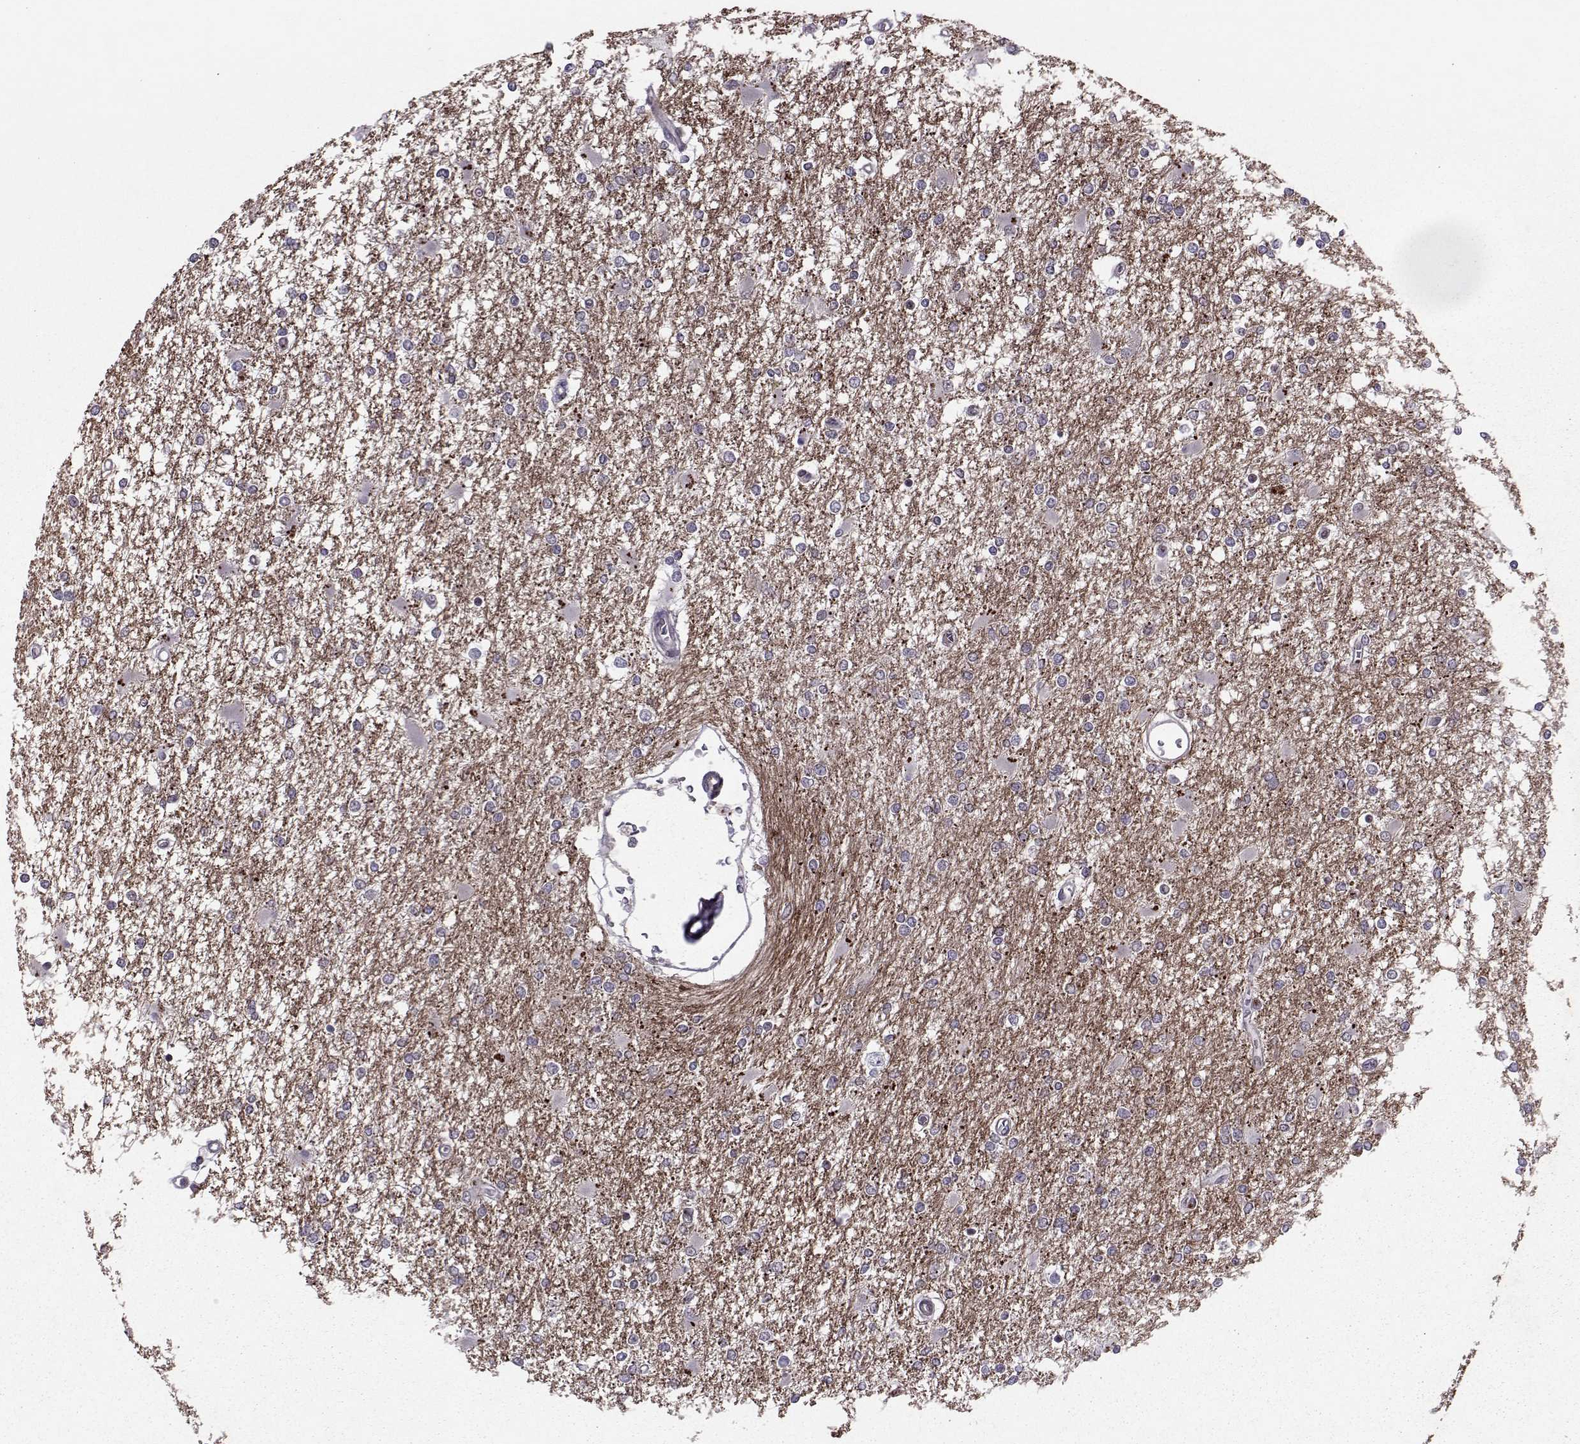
{"staining": {"intensity": "negative", "quantity": "none", "location": "none"}, "tissue": "glioma", "cell_type": "Tumor cells", "image_type": "cancer", "snomed": [{"axis": "morphology", "description": "Glioma, malignant, High grade"}, {"axis": "topography", "description": "Cerebral cortex"}], "caption": "Immunohistochemistry micrograph of neoplastic tissue: high-grade glioma (malignant) stained with DAB (3,3'-diaminobenzidine) shows no significant protein expression in tumor cells.", "gene": "CDK4", "patient": {"sex": "male", "age": 79}}